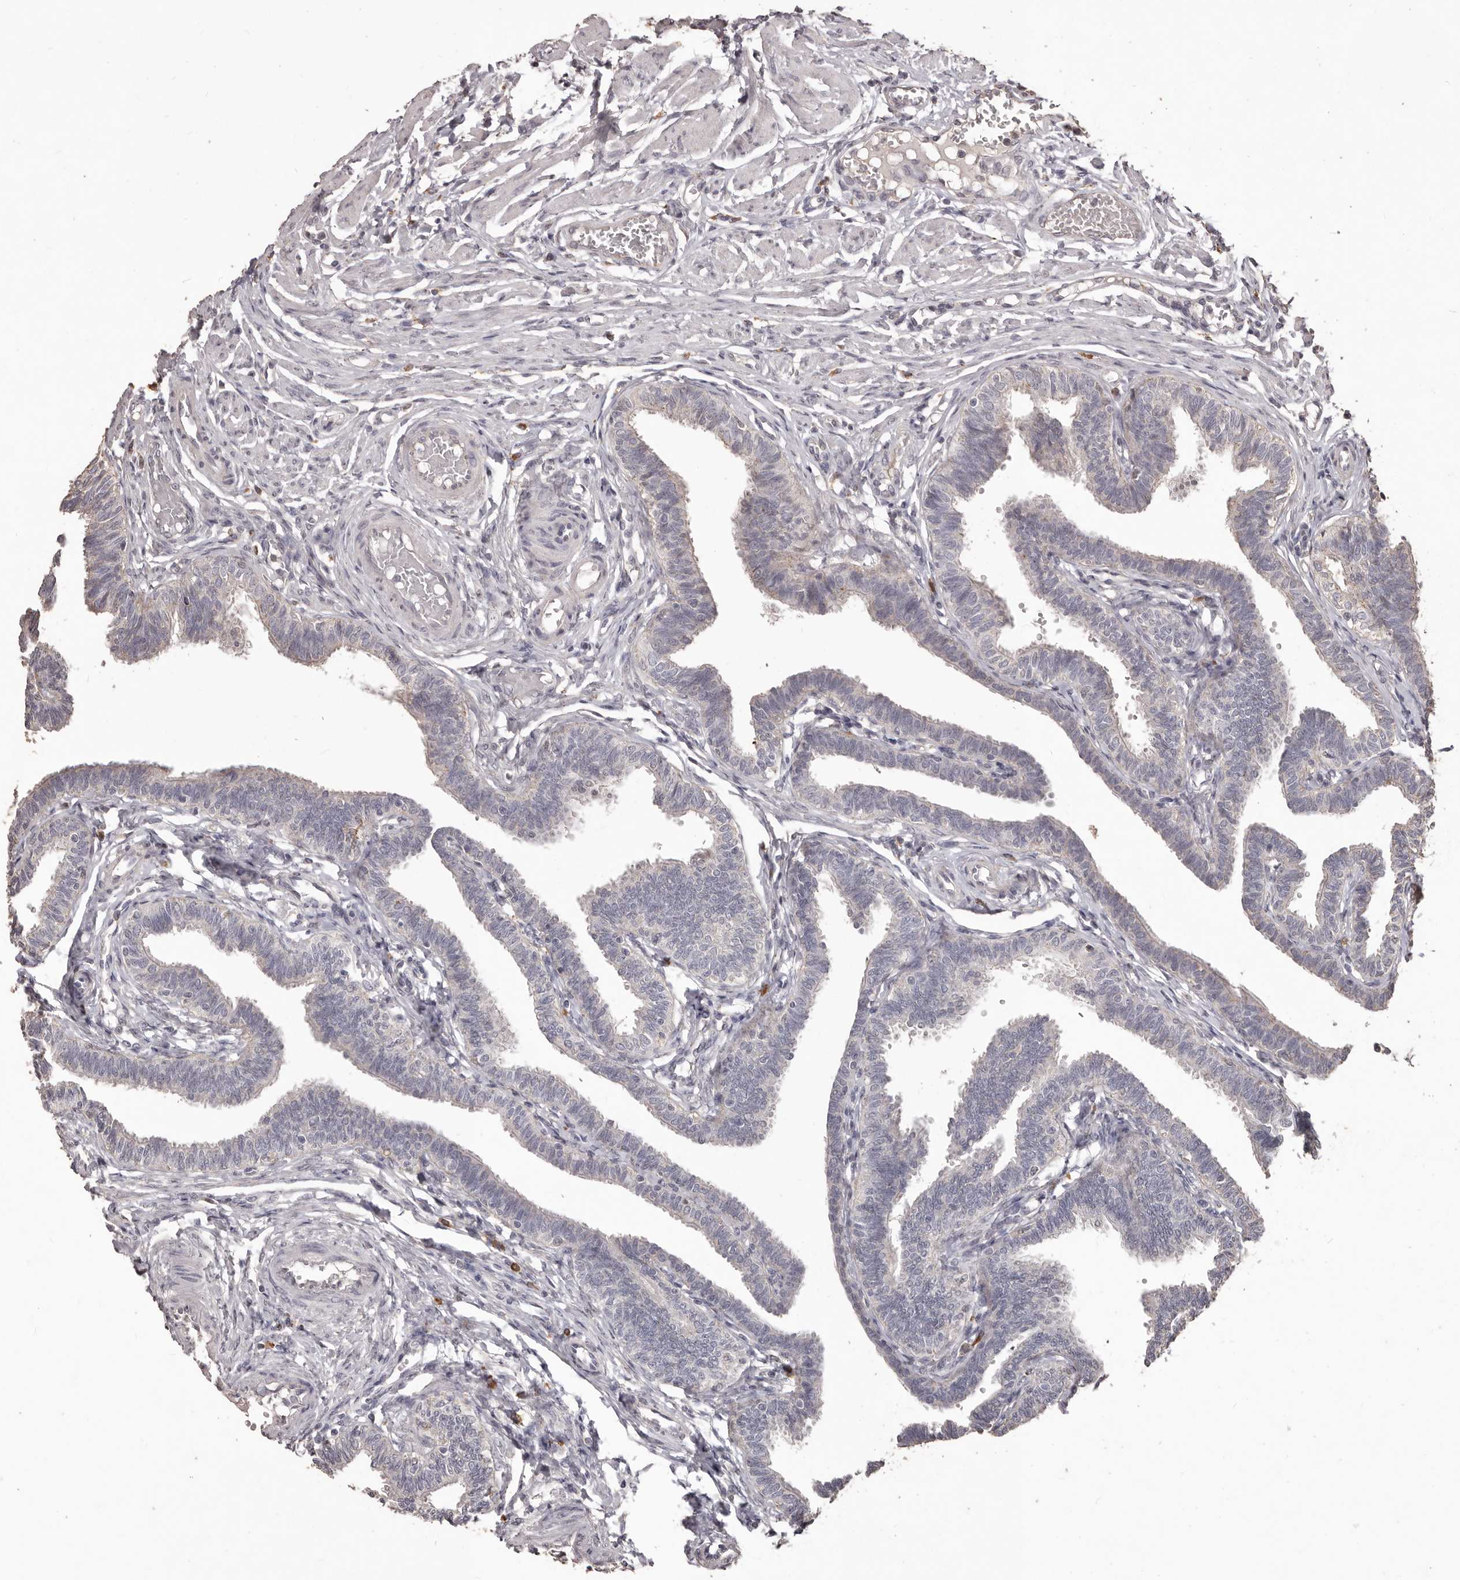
{"staining": {"intensity": "negative", "quantity": "none", "location": "none"}, "tissue": "fallopian tube", "cell_type": "Glandular cells", "image_type": "normal", "snomed": [{"axis": "morphology", "description": "Normal tissue, NOS"}, {"axis": "topography", "description": "Fallopian tube"}, {"axis": "topography", "description": "Ovary"}], "caption": "Fallopian tube stained for a protein using immunohistochemistry (IHC) exhibits no expression glandular cells.", "gene": "PRSS27", "patient": {"sex": "female", "age": 23}}